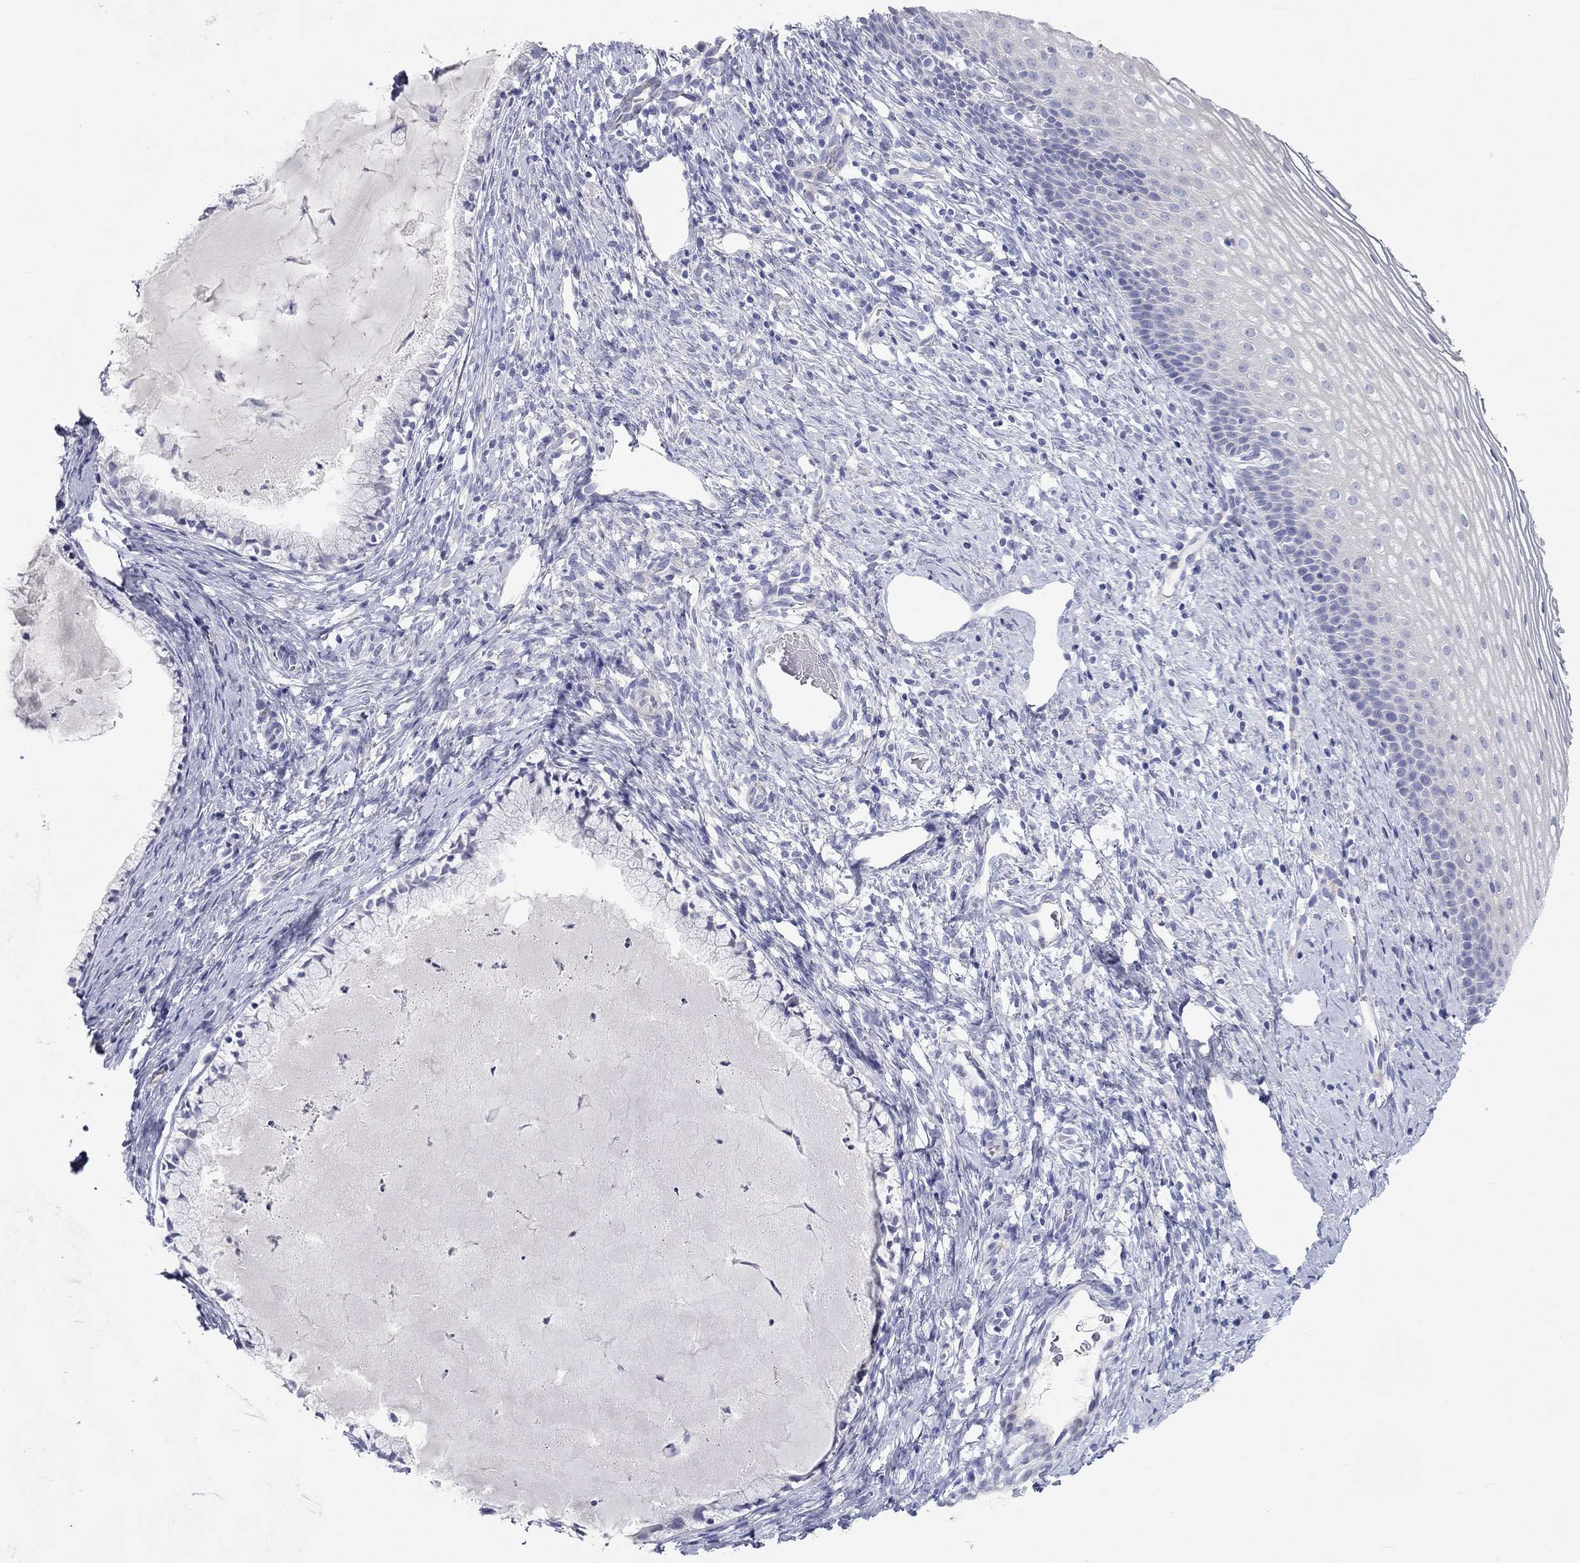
{"staining": {"intensity": "negative", "quantity": "none", "location": "none"}, "tissue": "cervix", "cell_type": "Glandular cells", "image_type": "normal", "snomed": [{"axis": "morphology", "description": "Normal tissue, NOS"}, {"axis": "topography", "description": "Cervix"}], "caption": "IHC of unremarkable cervix demonstrates no expression in glandular cells. The staining was performed using DAB to visualize the protein expression in brown, while the nuclei were stained in blue with hematoxylin (Magnification: 20x).", "gene": "PCDHGC5", "patient": {"sex": "female", "age": 39}}